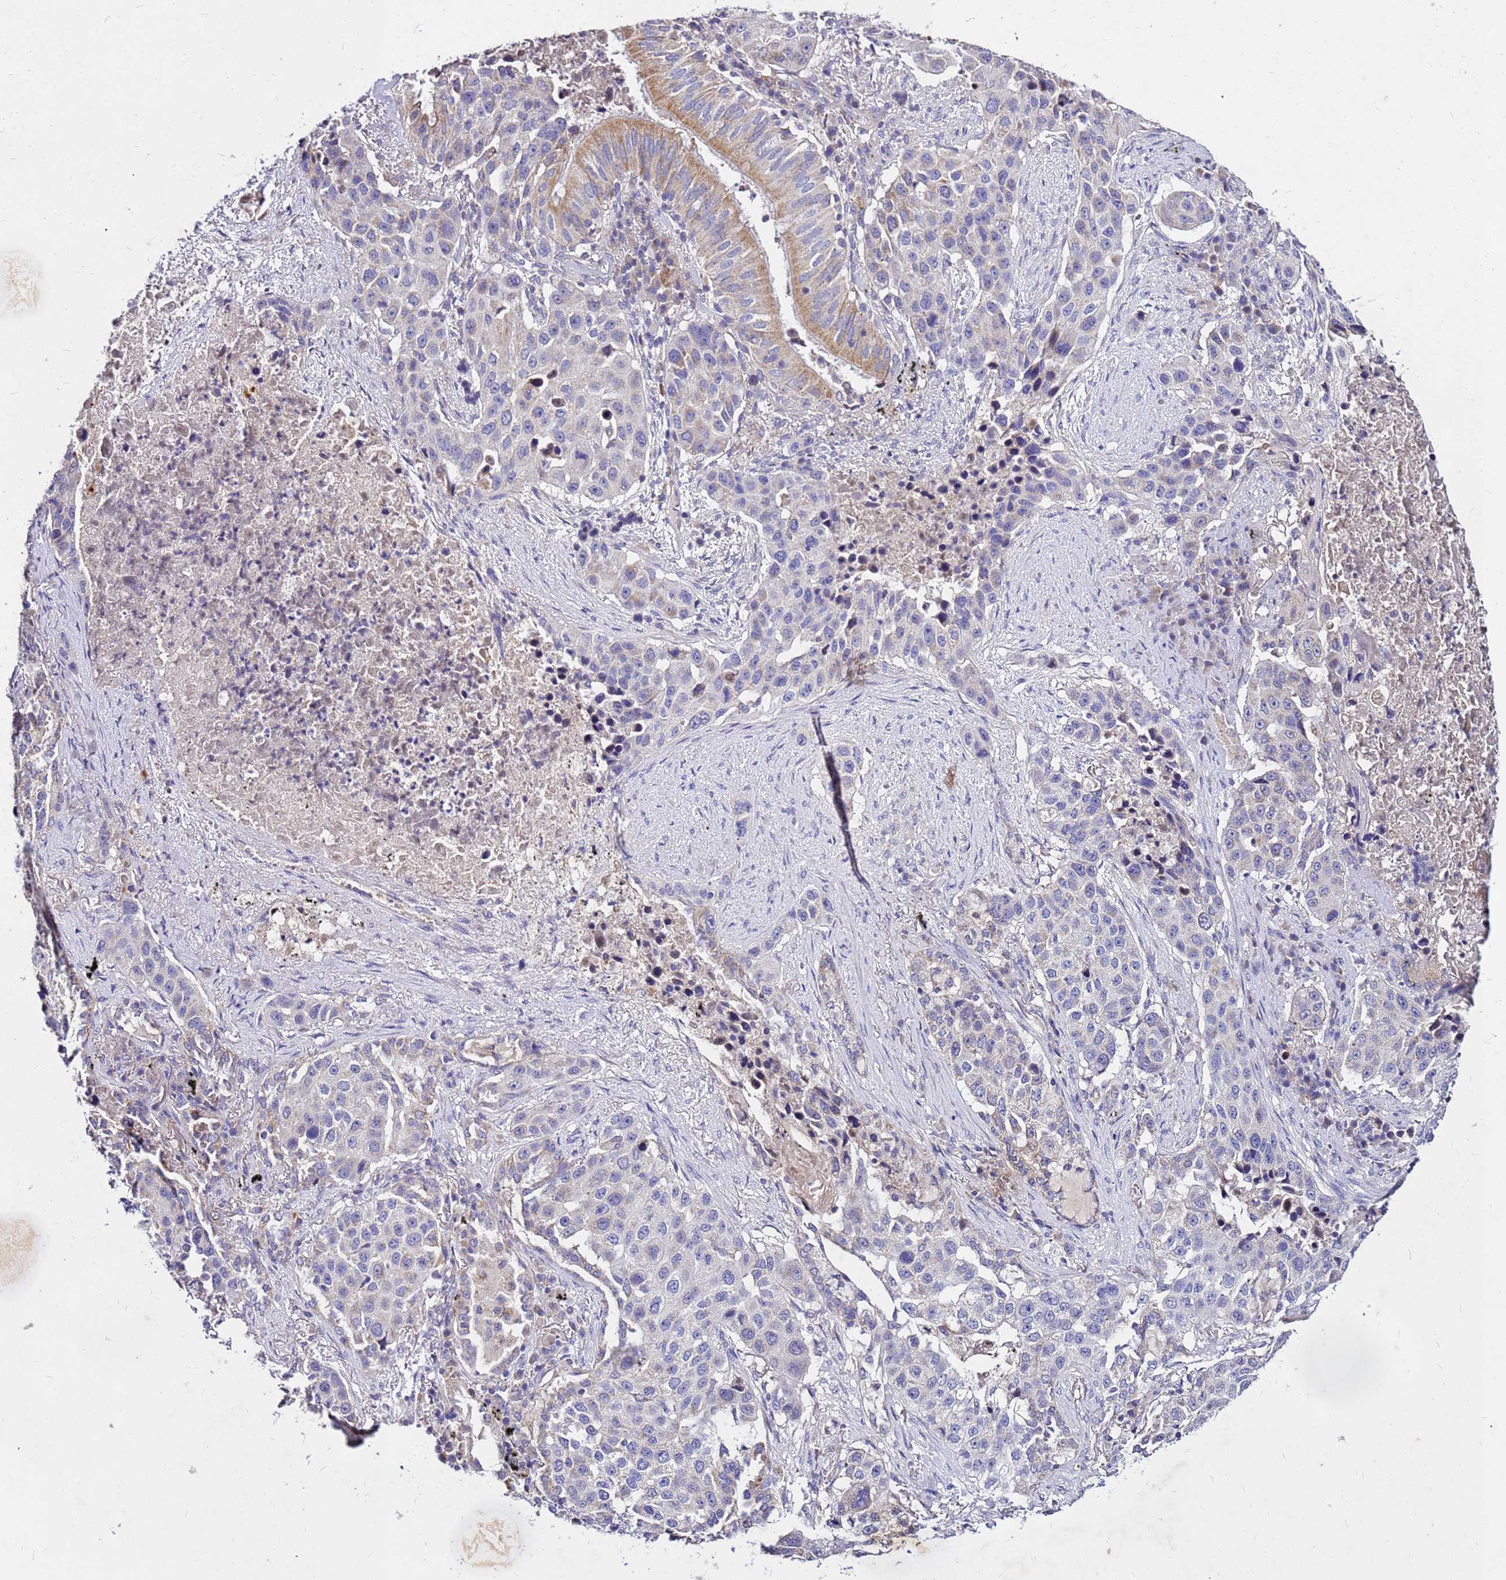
{"staining": {"intensity": "negative", "quantity": "none", "location": "none"}, "tissue": "lung cancer", "cell_type": "Tumor cells", "image_type": "cancer", "snomed": [{"axis": "morphology", "description": "Squamous cell carcinoma, NOS"}, {"axis": "topography", "description": "Lung"}], "caption": "Squamous cell carcinoma (lung) was stained to show a protein in brown. There is no significant staining in tumor cells. (Brightfield microscopy of DAB immunohistochemistry (IHC) at high magnification).", "gene": "COX14", "patient": {"sex": "female", "age": 63}}